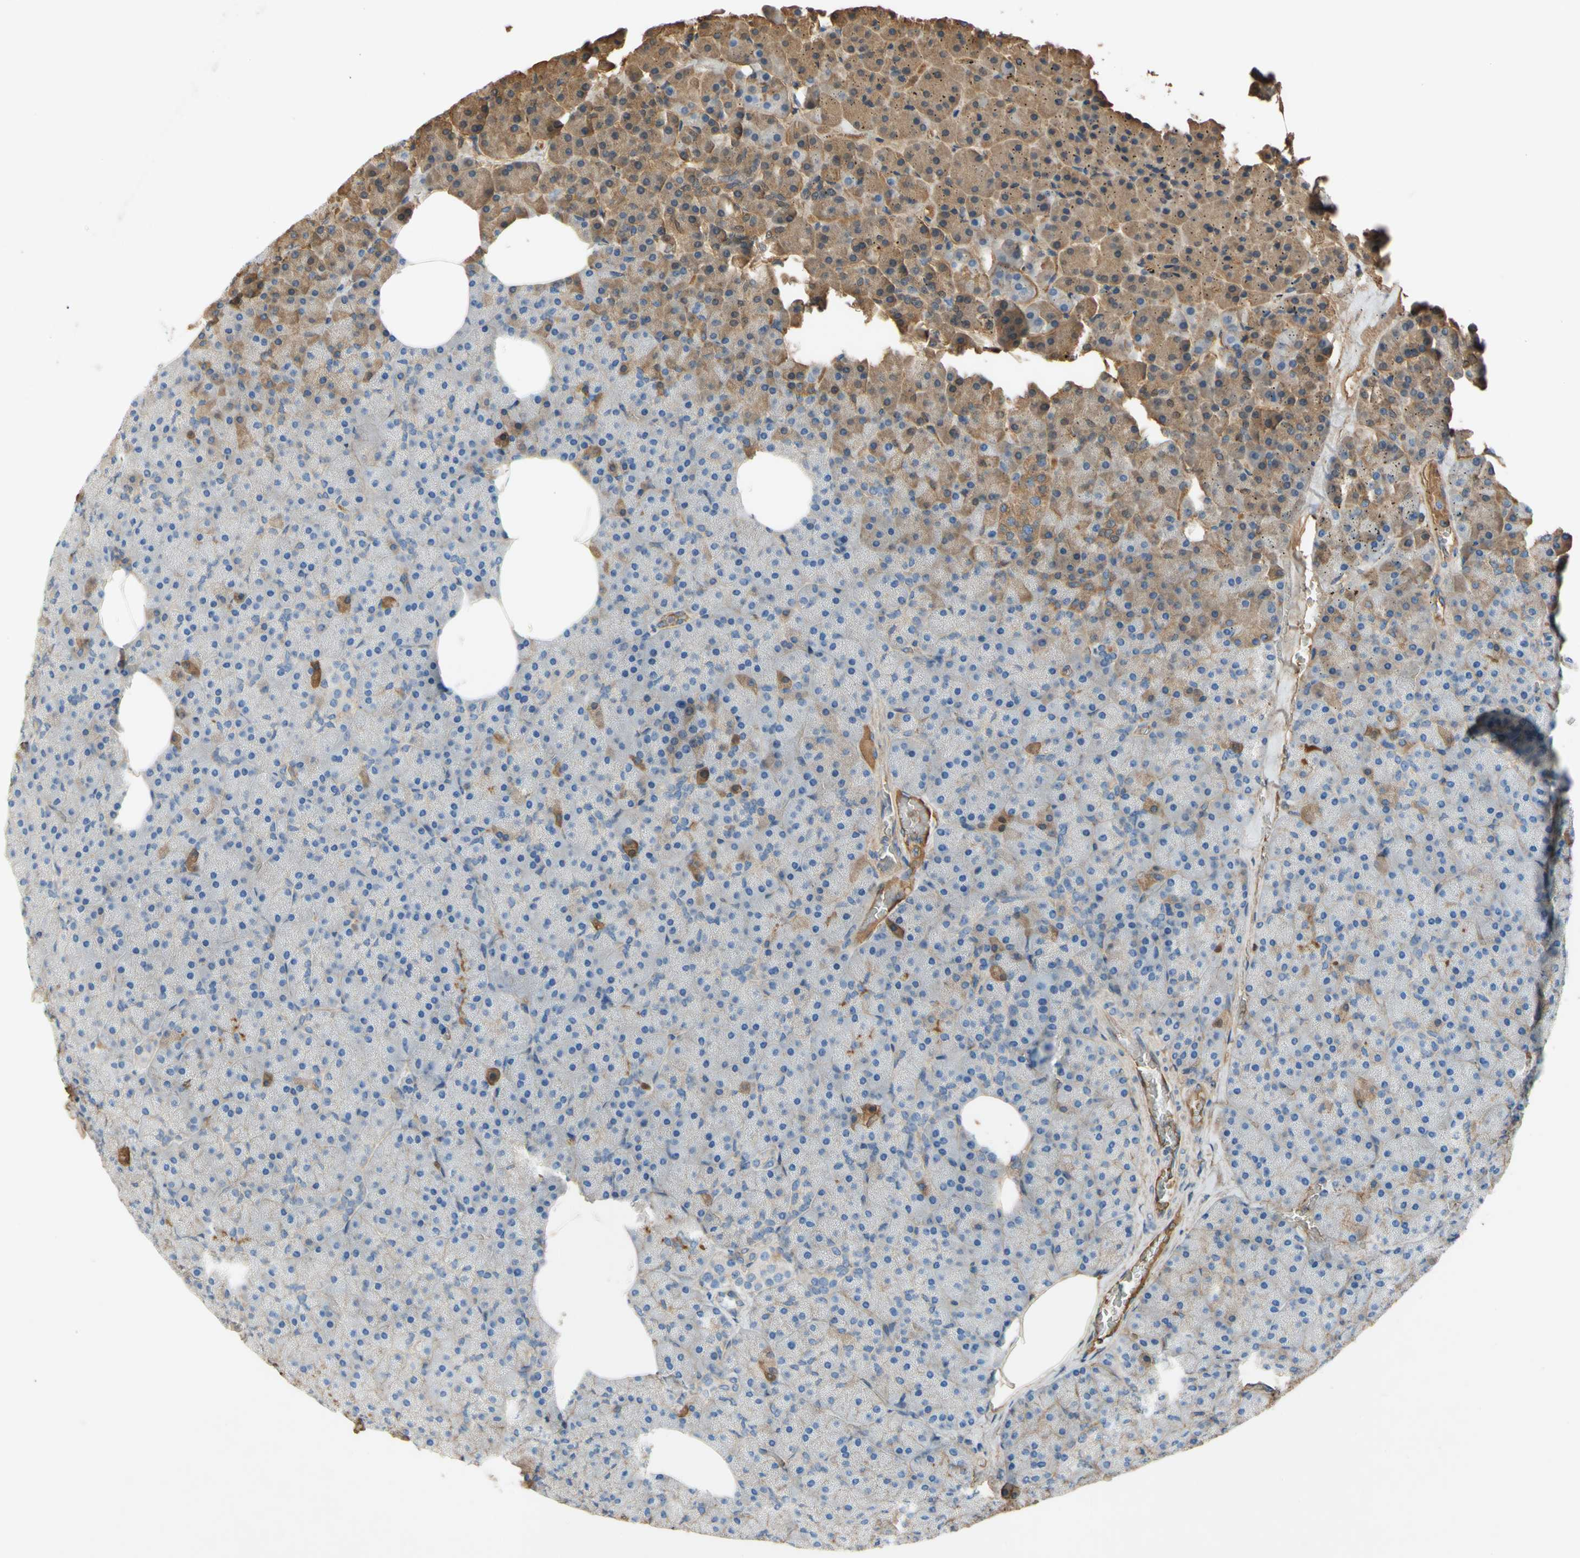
{"staining": {"intensity": "moderate", "quantity": "<25%", "location": "cytoplasmic/membranous"}, "tissue": "pancreas", "cell_type": "Exocrine glandular cells", "image_type": "normal", "snomed": [{"axis": "morphology", "description": "Normal tissue, NOS"}, {"axis": "topography", "description": "Pancreas"}], "caption": "An image of pancreas stained for a protein shows moderate cytoplasmic/membranous brown staining in exocrine glandular cells.", "gene": "TIMP2", "patient": {"sex": "female", "age": 35}}